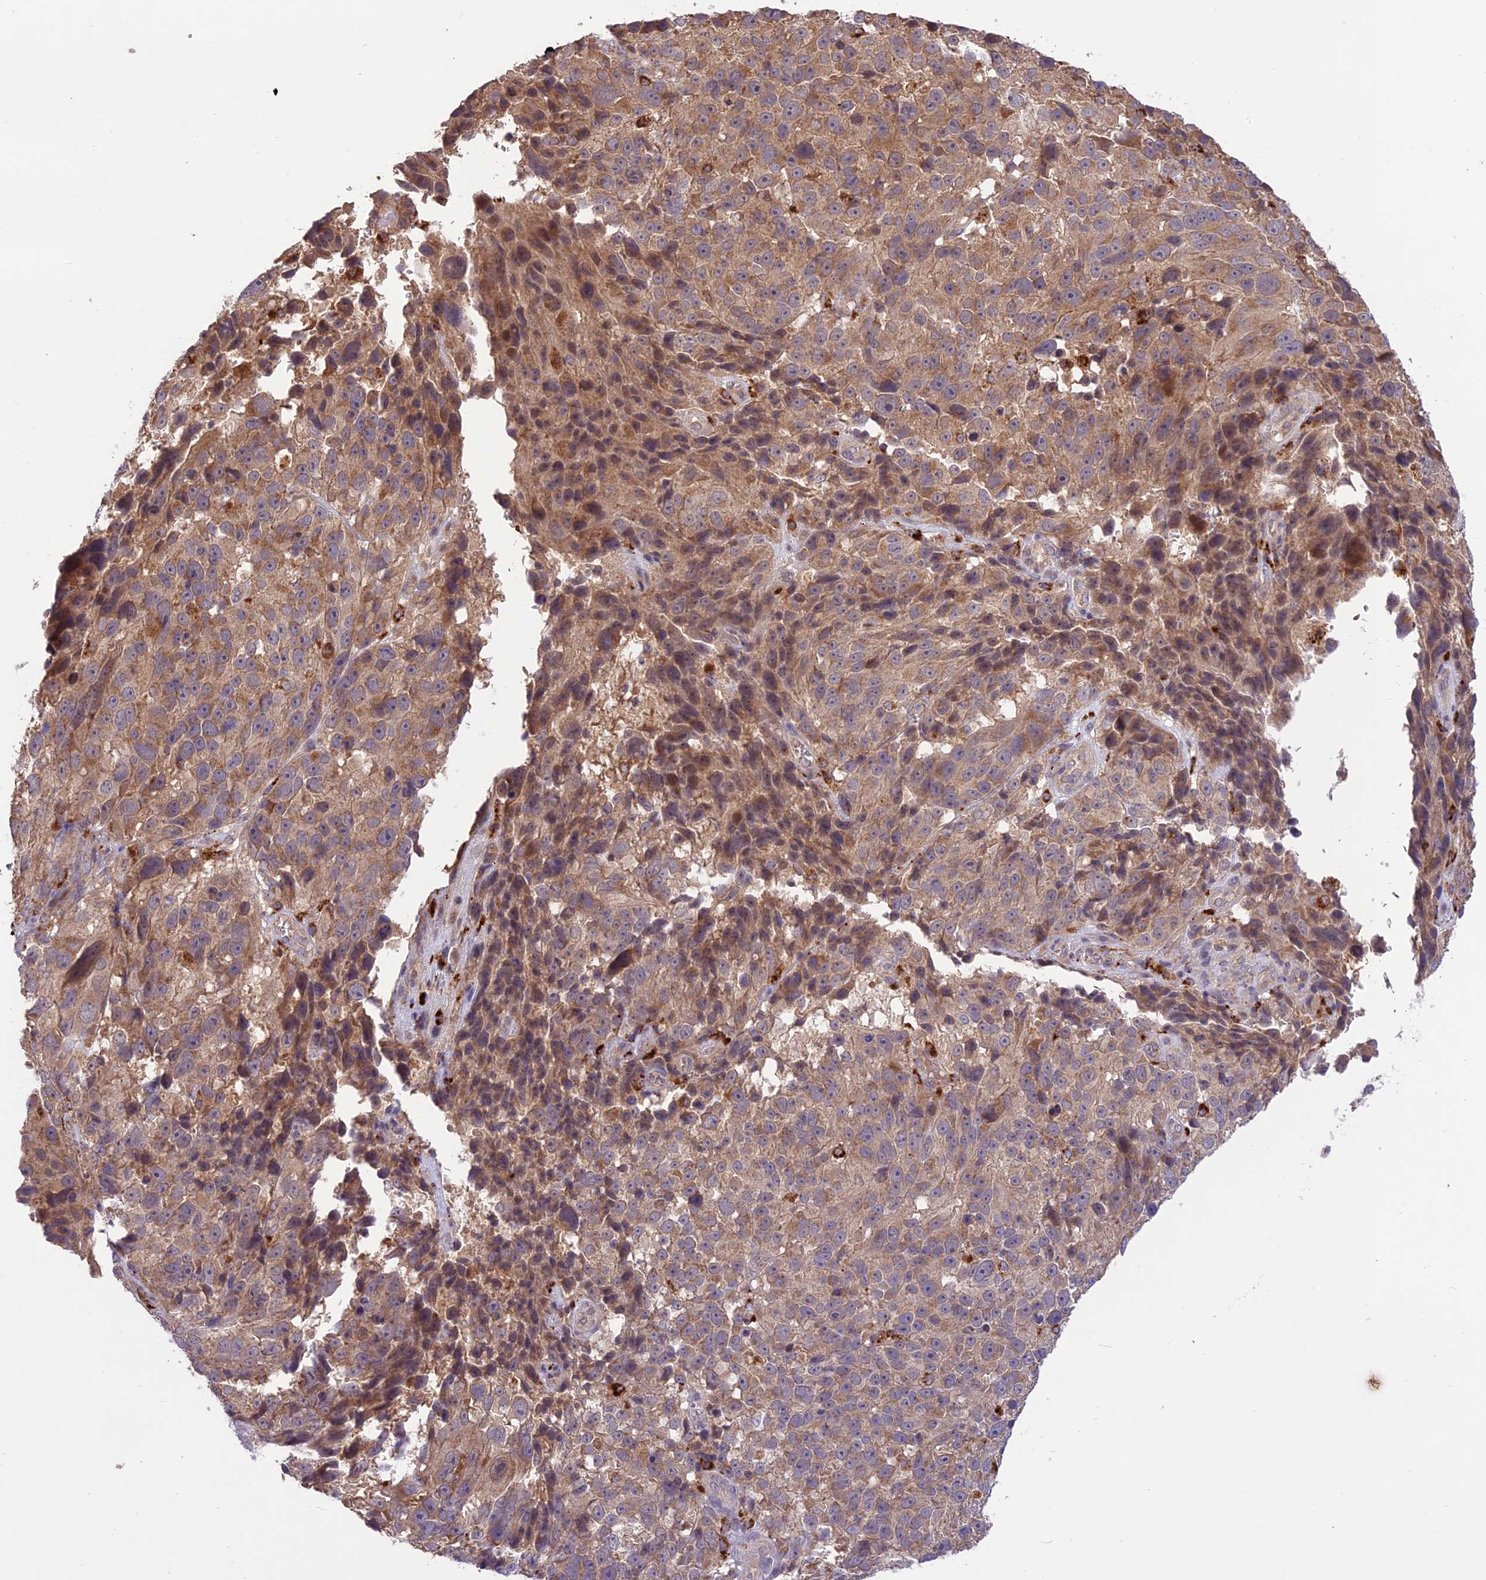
{"staining": {"intensity": "weak", "quantity": ">75%", "location": "cytoplasmic/membranous"}, "tissue": "melanoma", "cell_type": "Tumor cells", "image_type": "cancer", "snomed": [{"axis": "morphology", "description": "Malignant melanoma, NOS"}, {"axis": "topography", "description": "Skin"}], "caption": "This histopathology image demonstrates immunohistochemistry (IHC) staining of malignant melanoma, with low weak cytoplasmic/membranous positivity in approximately >75% of tumor cells.", "gene": "NDUFAF1", "patient": {"sex": "male", "age": 84}}